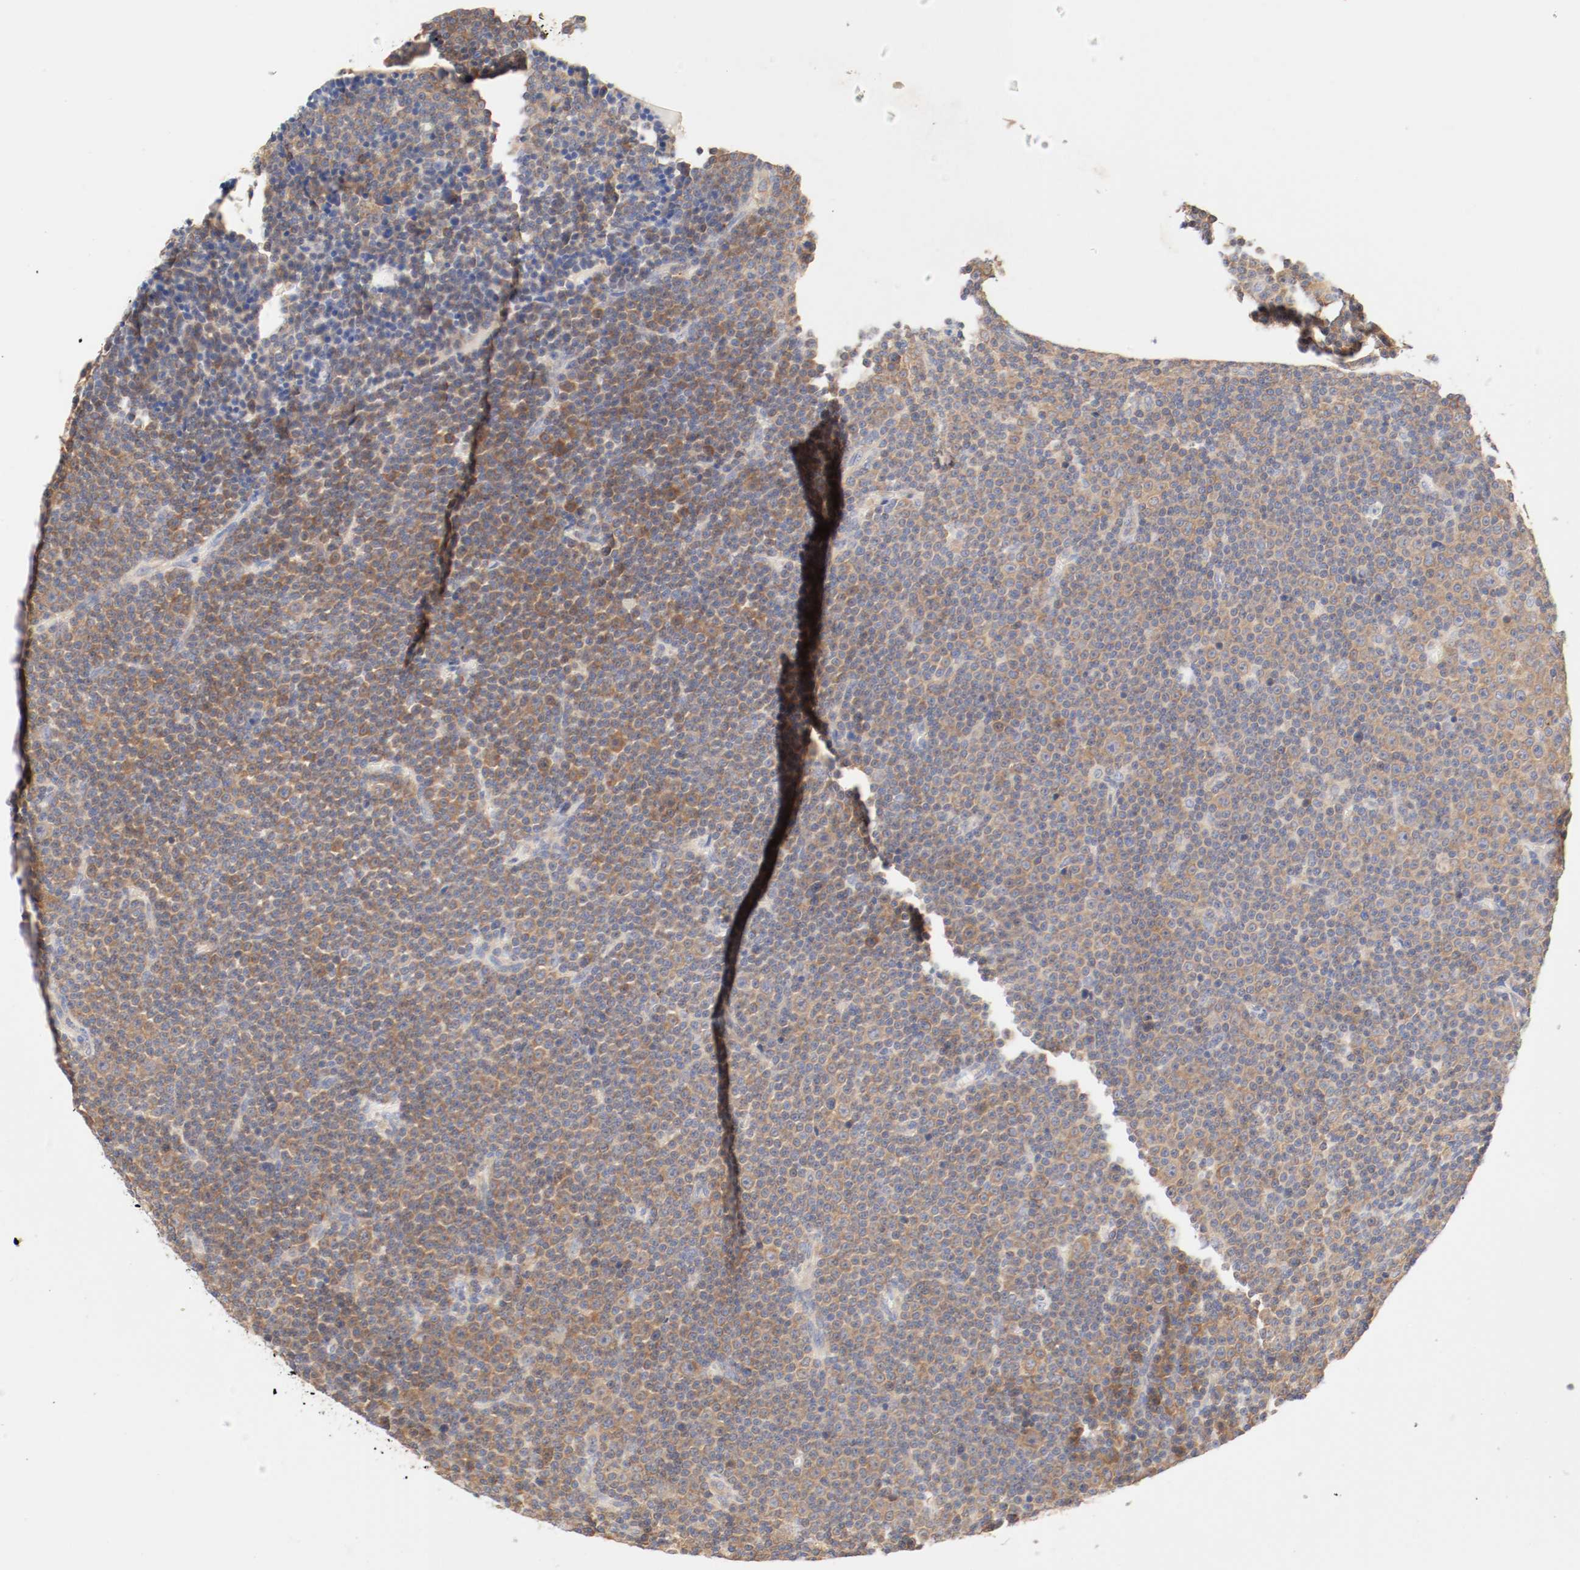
{"staining": {"intensity": "moderate", "quantity": ">75%", "location": "cytoplasmic/membranous"}, "tissue": "lymphoma", "cell_type": "Tumor cells", "image_type": "cancer", "snomed": [{"axis": "morphology", "description": "Malignant lymphoma, non-Hodgkin's type, Low grade"}, {"axis": "topography", "description": "Lymph node"}], "caption": "A micrograph of human lymphoma stained for a protein demonstrates moderate cytoplasmic/membranous brown staining in tumor cells.", "gene": "GIT1", "patient": {"sex": "female", "age": 67}}